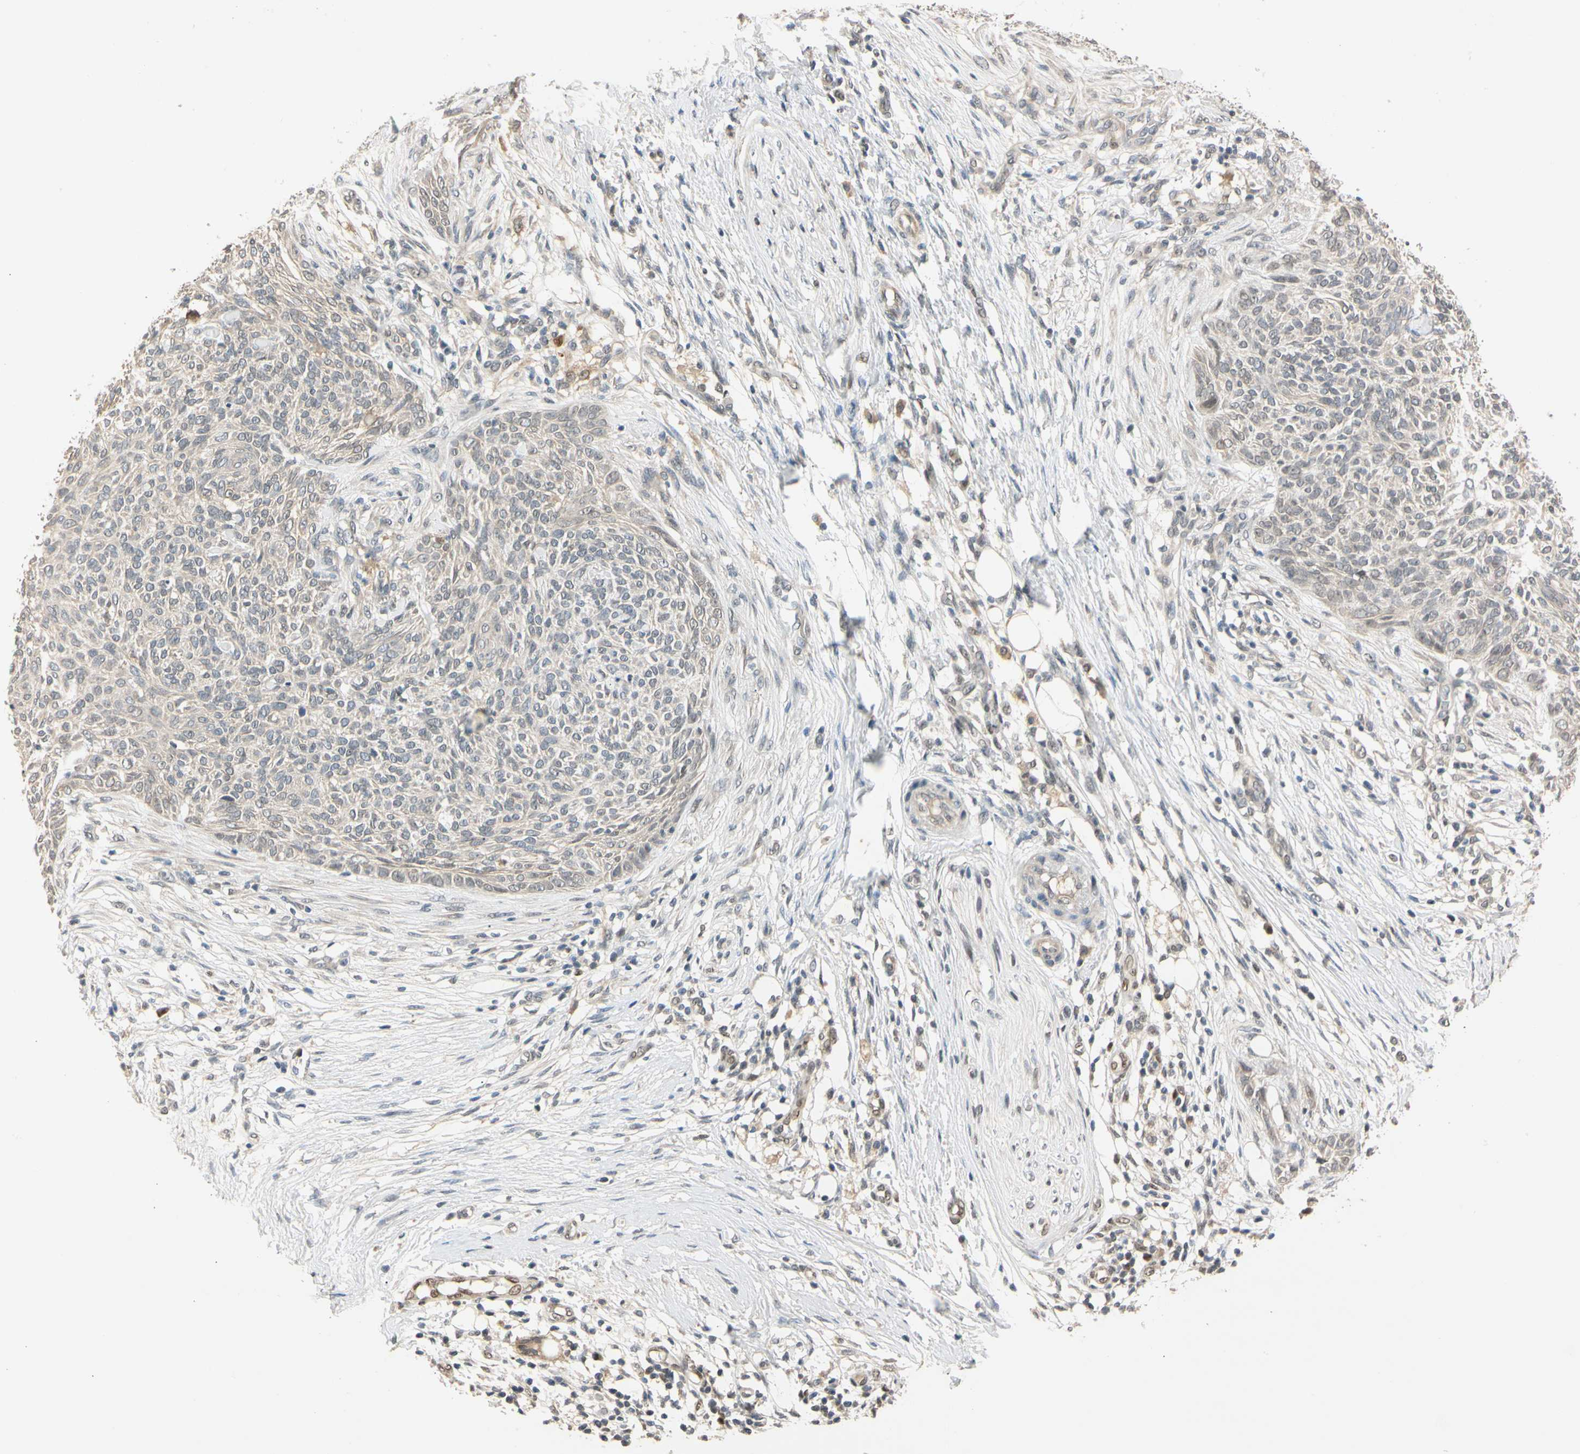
{"staining": {"intensity": "weak", "quantity": ">75%", "location": "cytoplasmic/membranous"}, "tissue": "skin cancer", "cell_type": "Tumor cells", "image_type": "cancer", "snomed": [{"axis": "morphology", "description": "Basal cell carcinoma"}, {"axis": "topography", "description": "Skin"}], "caption": "A photomicrograph of human skin basal cell carcinoma stained for a protein demonstrates weak cytoplasmic/membranous brown staining in tumor cells.", "gene": "RIOX2", "patient": {"sex": "female", "age": 84}}